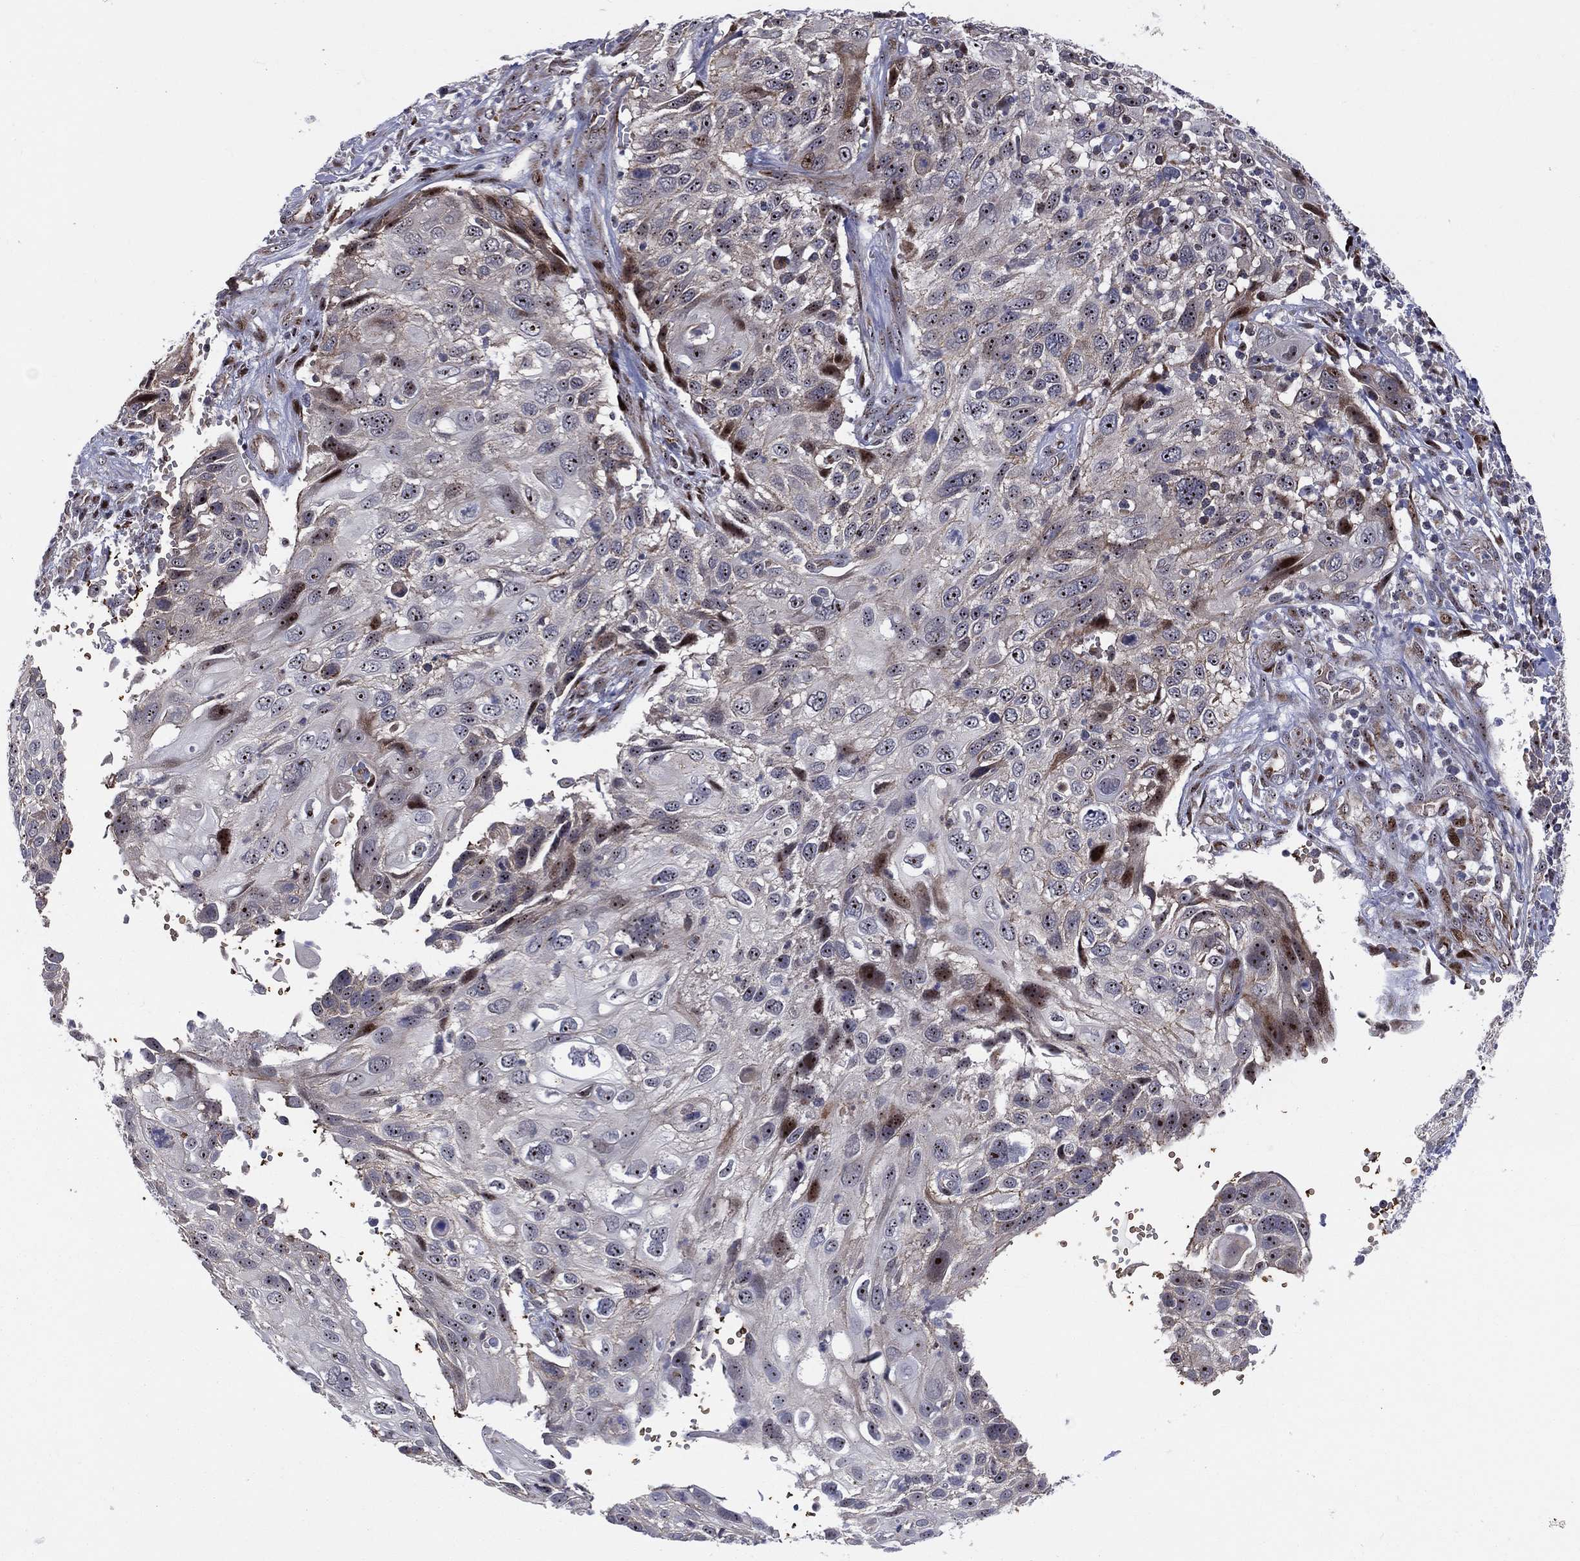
{"staining": {"intensity": "strong", "quantity": "<25%", "location": "cytoplasmic/membranous,nuclear"}, "tissue": "cervical cancer", "cell_type": "Tumor cells", "image_type": "cancer", "snomed": [{"axis": "morphology", "description": "Squamous cell carcinoma, NOS"}, {"axis": "topography", "description": "Cervix"}], "caption": "Brown immunohistochemical staining in human squamous cell carcinoma (cervical) displays strong cytoplasmic/membranous and nuclear positivity in approximately <25% of tumor cells.", "gene": "VHL", "patient": {"sex": "female", "age": 70}}